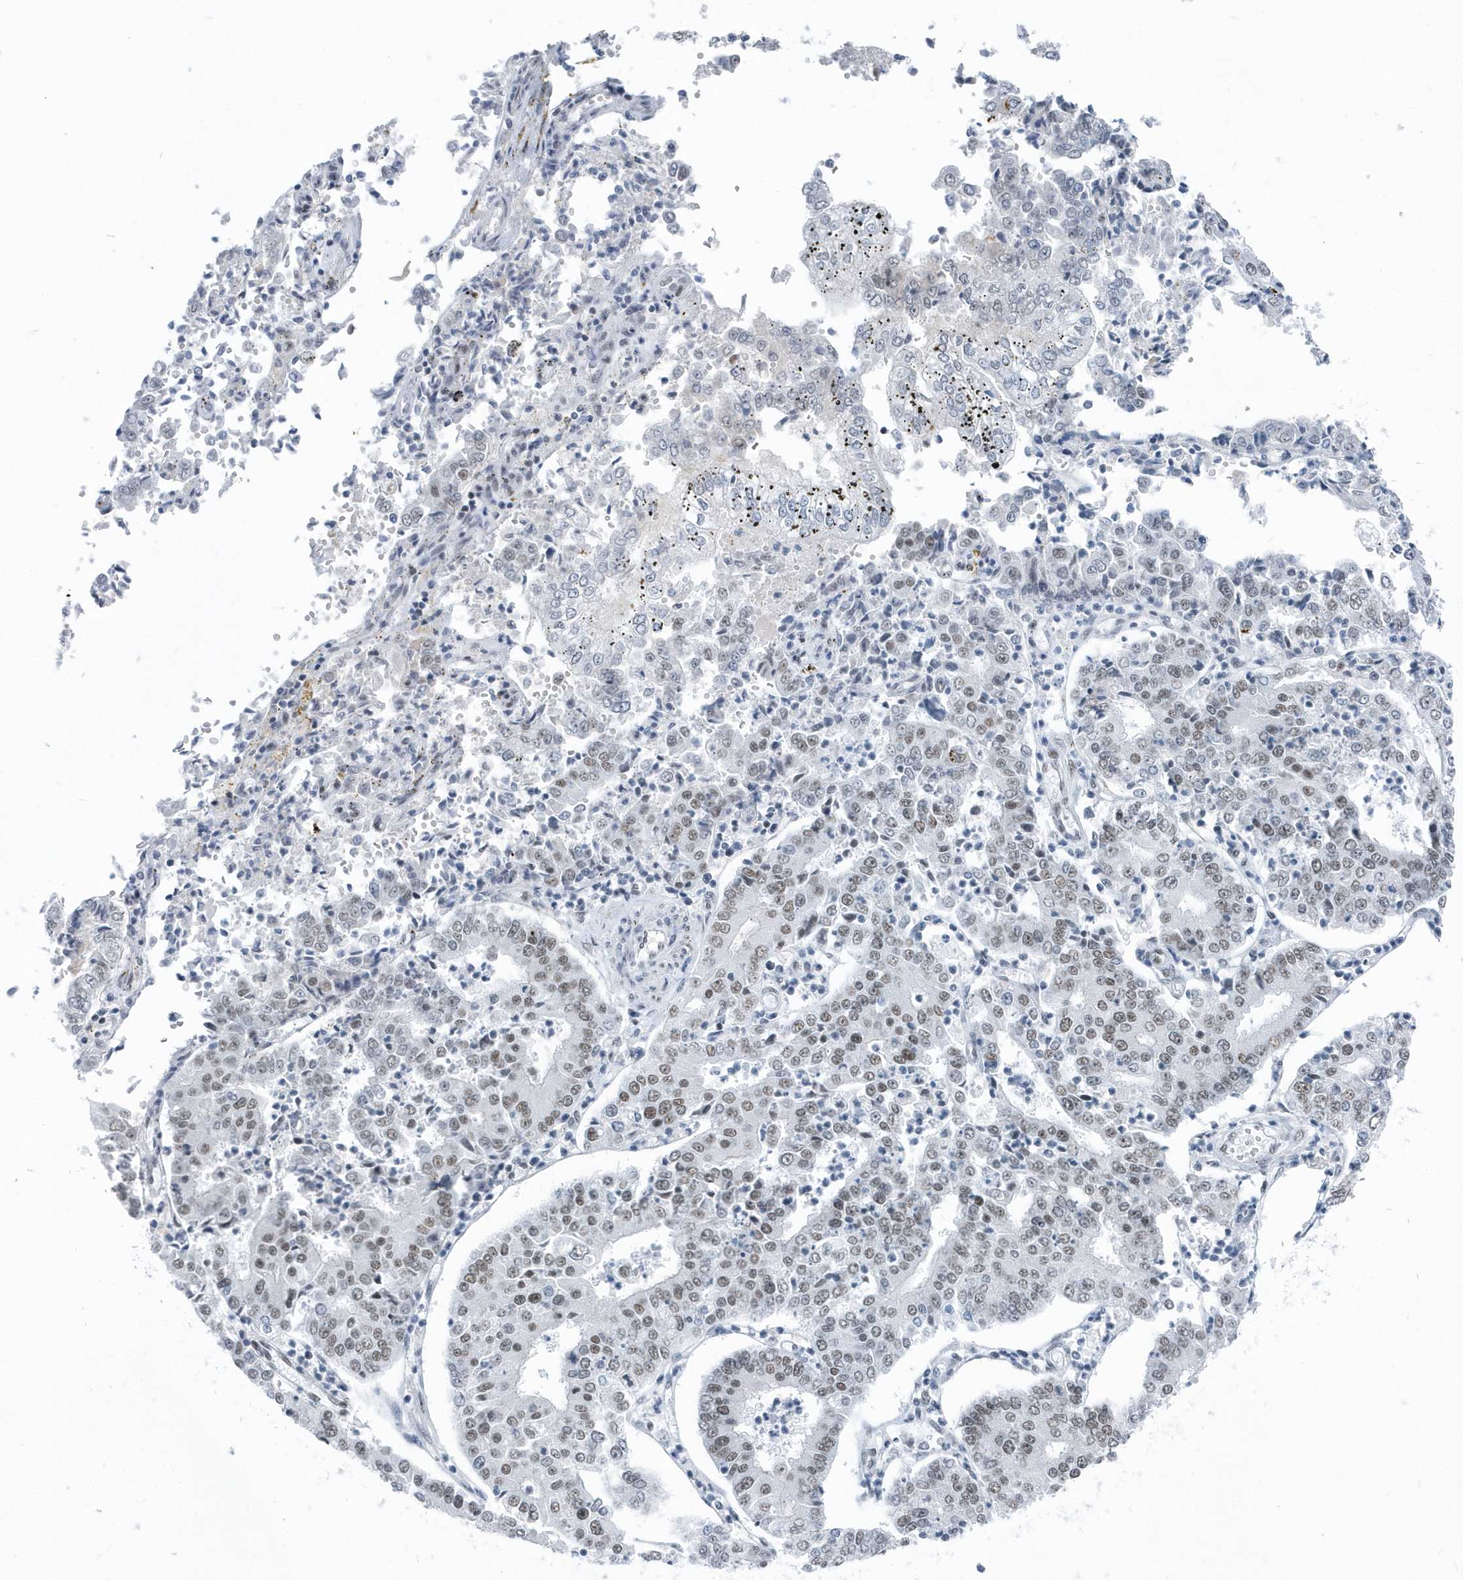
{"staining": {"intensity": "weak", "quantity": "25%-75%", "location": "nuclear"}, "tissue": "stomach cancer", "cell_type": "Tumor cells", "image_type": "cancer", "snomed": [{"axis": "morphology", "description": "Adenocarcinoma, NOS"}, {"axis": "topography", "description": "Stomach"}], "caption": "Tumor cells show low levels of weak nuclear staining in about 25%-75% of cells in human stomach adenocarcinoma.", "gene": "FIP1L1", "patient": {"sex": "male", "age": 76}}